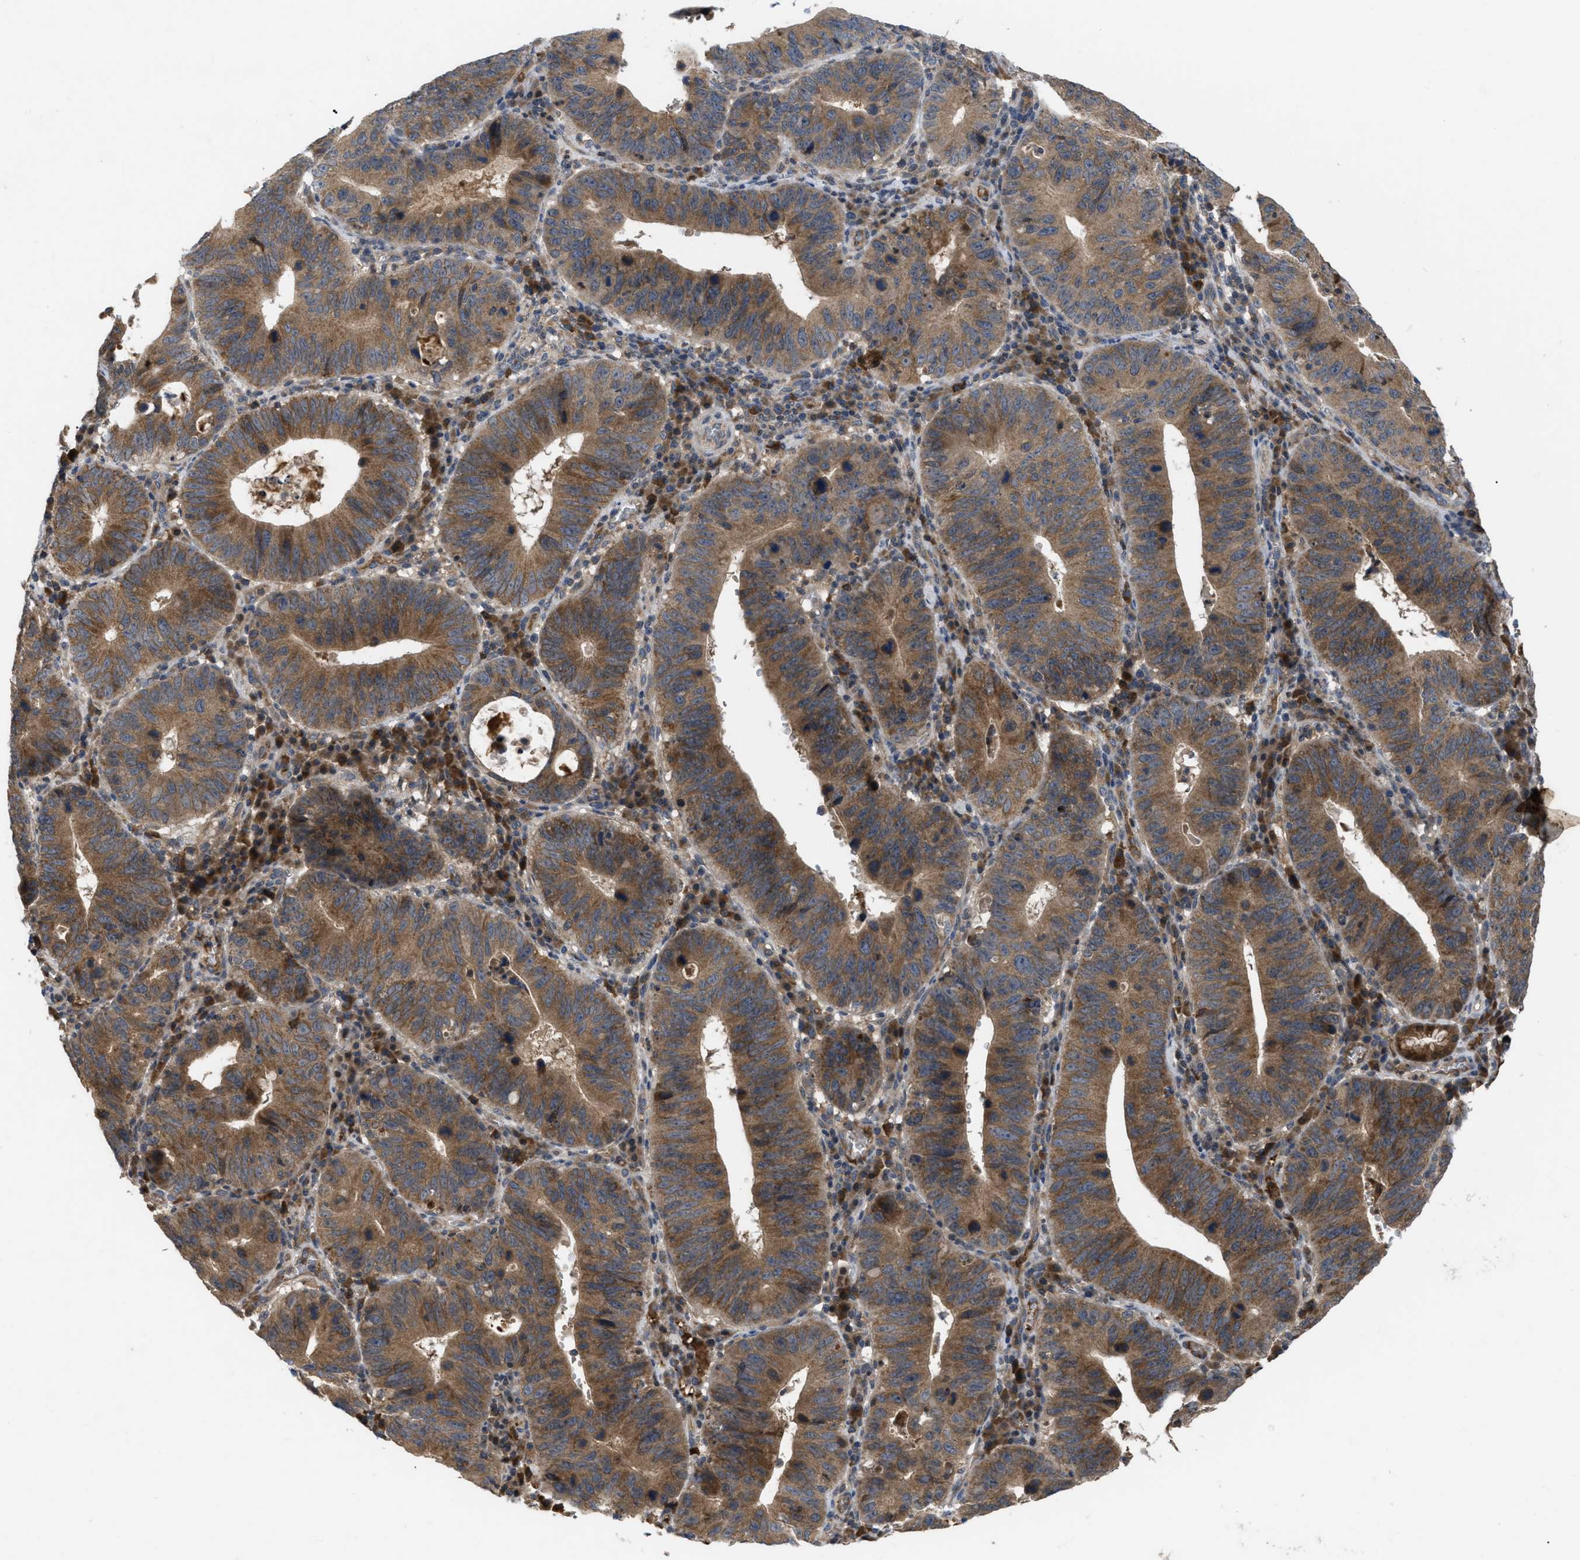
{"staining": {"intensity": "moderate", "quantity": ">75%", "location": "cytoplasmic/membranous"}, "tissue": "stomach cancer", "cell_type": "Tumor cells", "image_type": "cancer", "snomed": [{"axis": "morphology", "description": "Adenocarcinoma, NOS"}, {"axis": "topography", "description": "Stomach"}], "caption": "Protein analysis of stomach cancer (adenocarcinoma) tissue reveals moderate cytoplasmic/membranous staining in about >75% of tumor cells.", "gene": "RAB2A", "patient": {"sex": "male", "age": 59}}